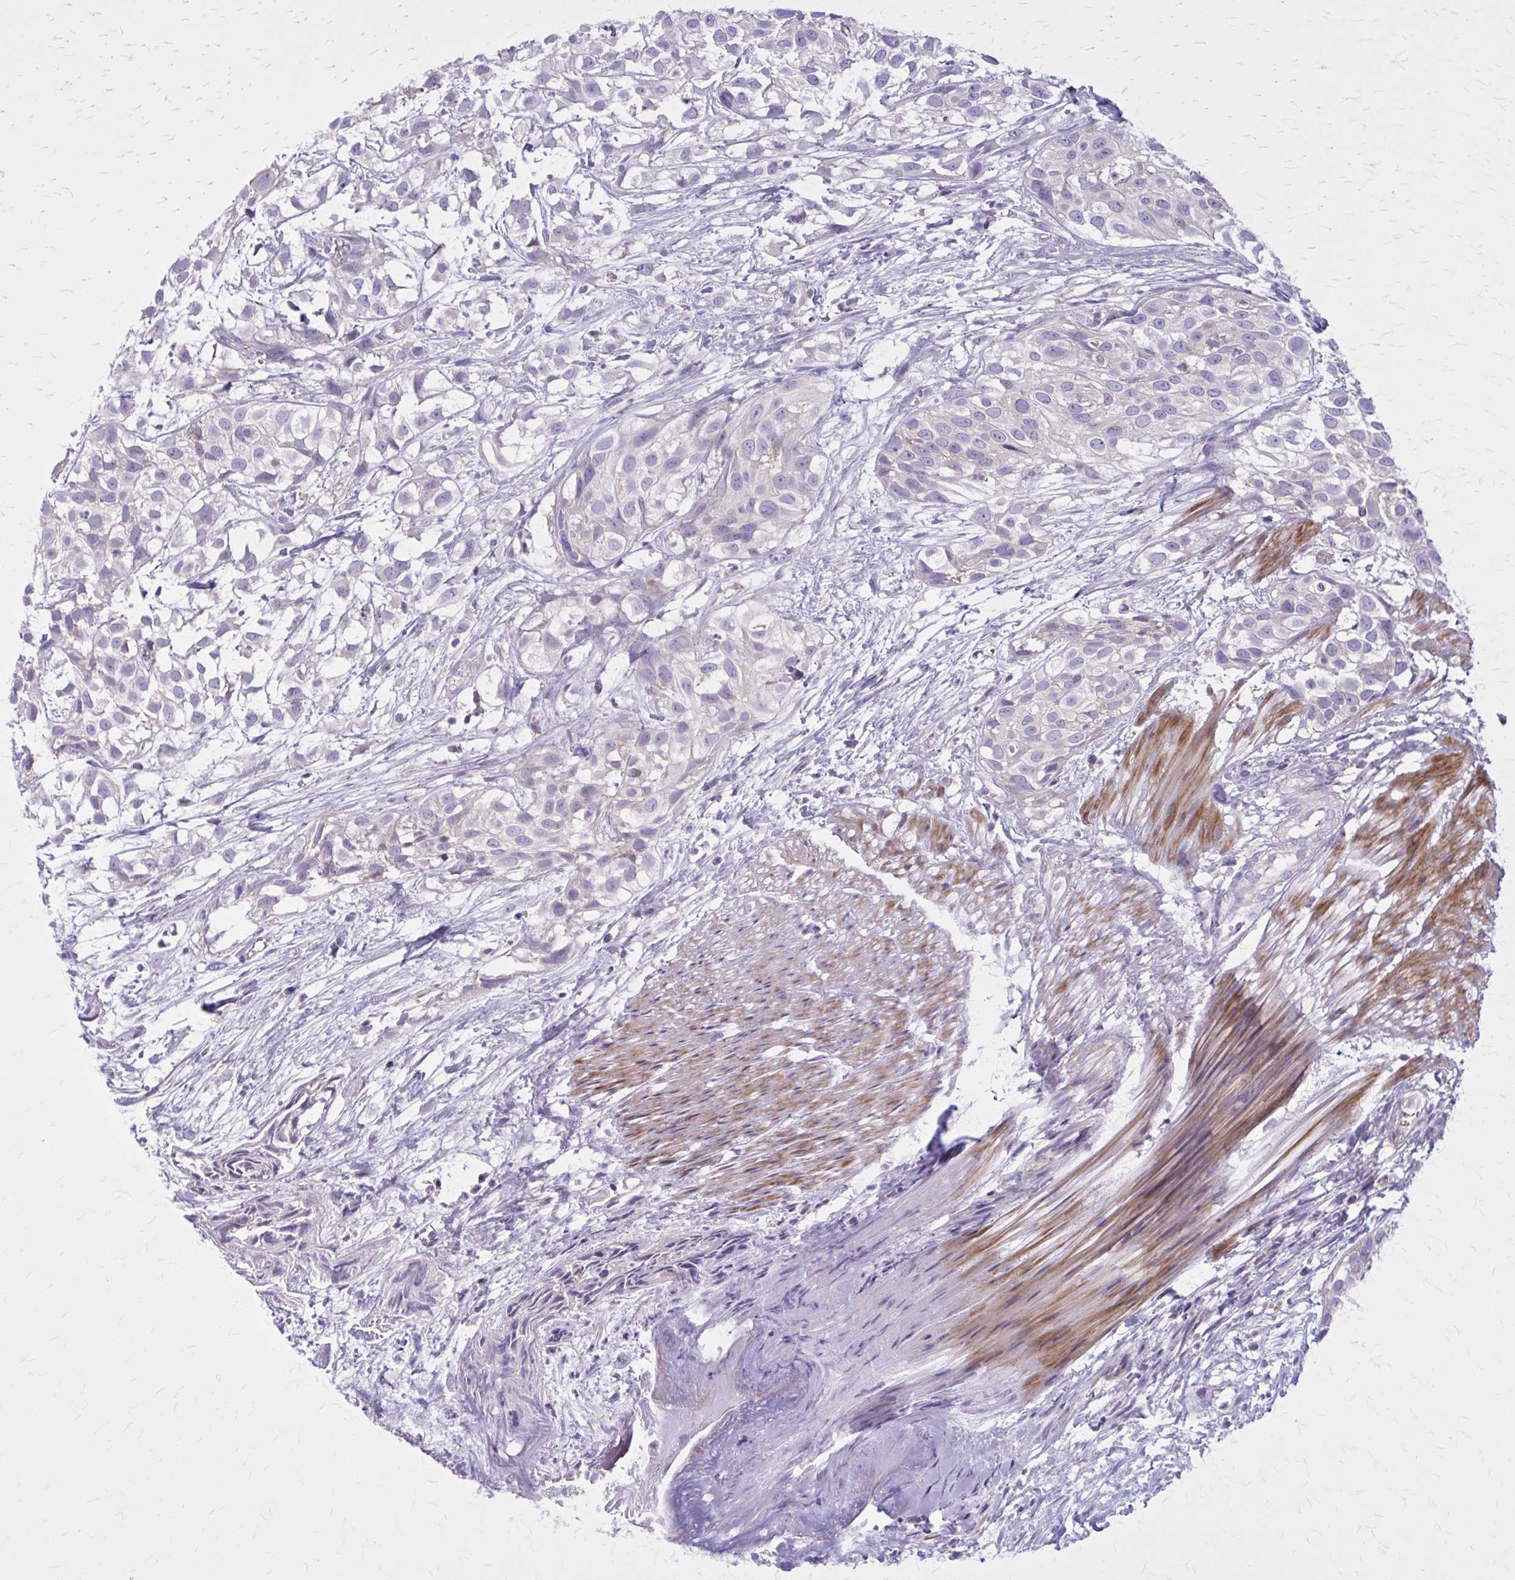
{"staining": {"intensity": "negative", "quantity": "none", "location": "none"}, "tissue": "urothelial cancer", "cell_type": "Tumor cells", "image_type": "cancer", "snomed": [{"axis": "morphology", "description": "Urothelial carcinoma, High grade"}, {"axis": "topography", "description": "Urinary bladder"}], "caption": "High-grade urothelial carcinoma stained for a protein using immunohistochemistry reveals no positivity tumor cells.", "gene": "PITPNM1", "patient": {"sex": "male", "age": 56}}